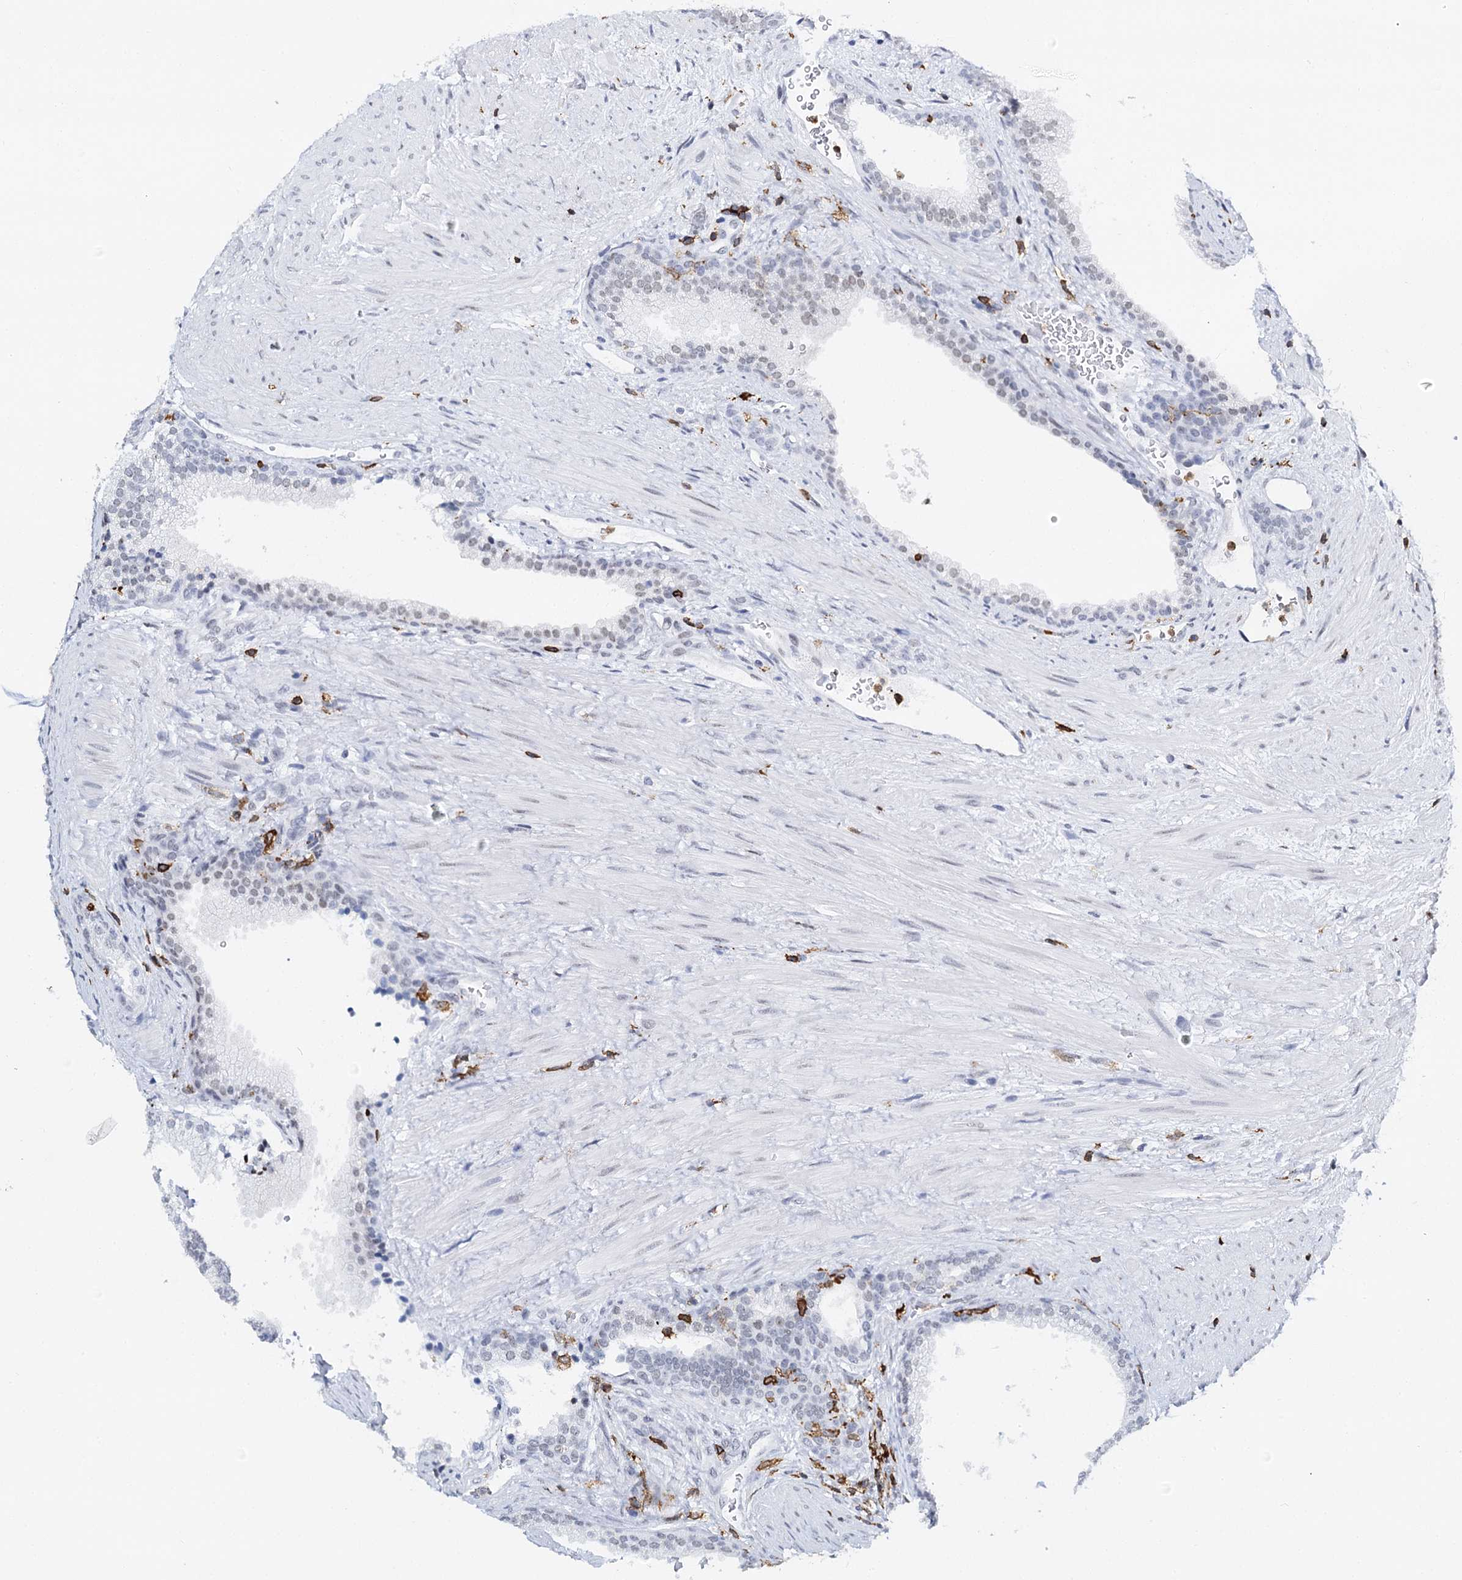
{"staining": {"intensity": "weak", "quantity": "25%-75%", "location": "nuclear"}, "tissue": "prostate", "cell_type": "Glandular cells", "image_type": "normal", "snomed": [{"axis": "morphology", "description": "Normal tissue, NOS"}, {"axis": "topography", "description": "Prostate"}], "caption": "Unremarkable prostate demonstrates weak nuclear positivity in approximately 25%-75% of glandular cells, visualized by immunohistochemistry.", "gene": "BARD1", "patient": {"sex": "male", "age": 76}}